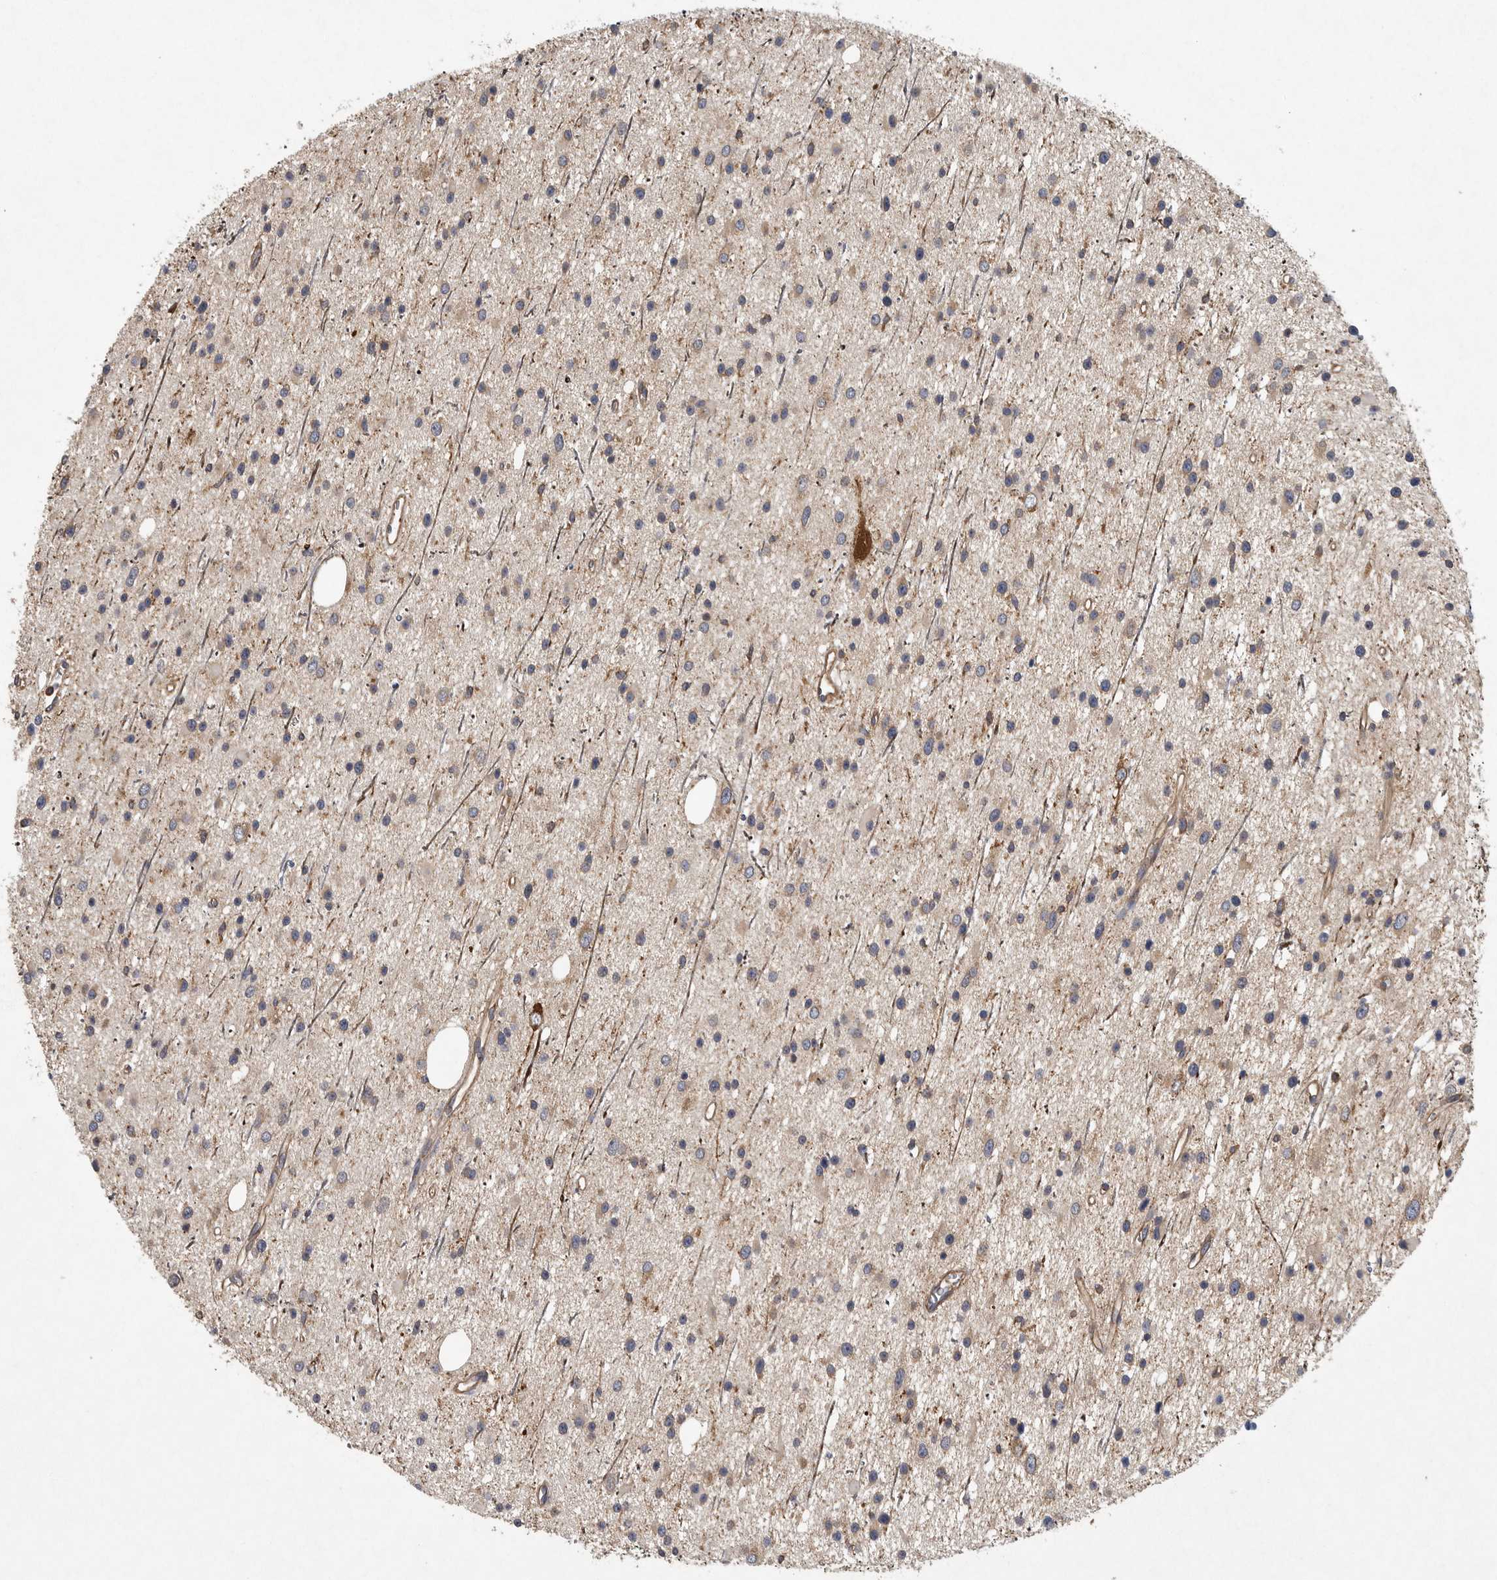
{"staining": {"intensity": "moderate", "quantity": "25%-75%", "location": "cytoplasmic/membranous"}, "tissue": "glioma", "cell_type": "Tumor cells", "image_type": "cancer", "snomed": [{"axis": "morphology", "description": "Glioma, malignant, Low grade"}, {"axis": "topography", "description": "Cerebral cortex"}], "caption": "IHC histopathology image of human glioma stained for a protein (brown), which shows medium levels of moderate cytoplasmic/membranous staining in about 25%-75% of tumor cells.", "gene": "OXR1", "patient": {"sex": "female", "age": 39}}